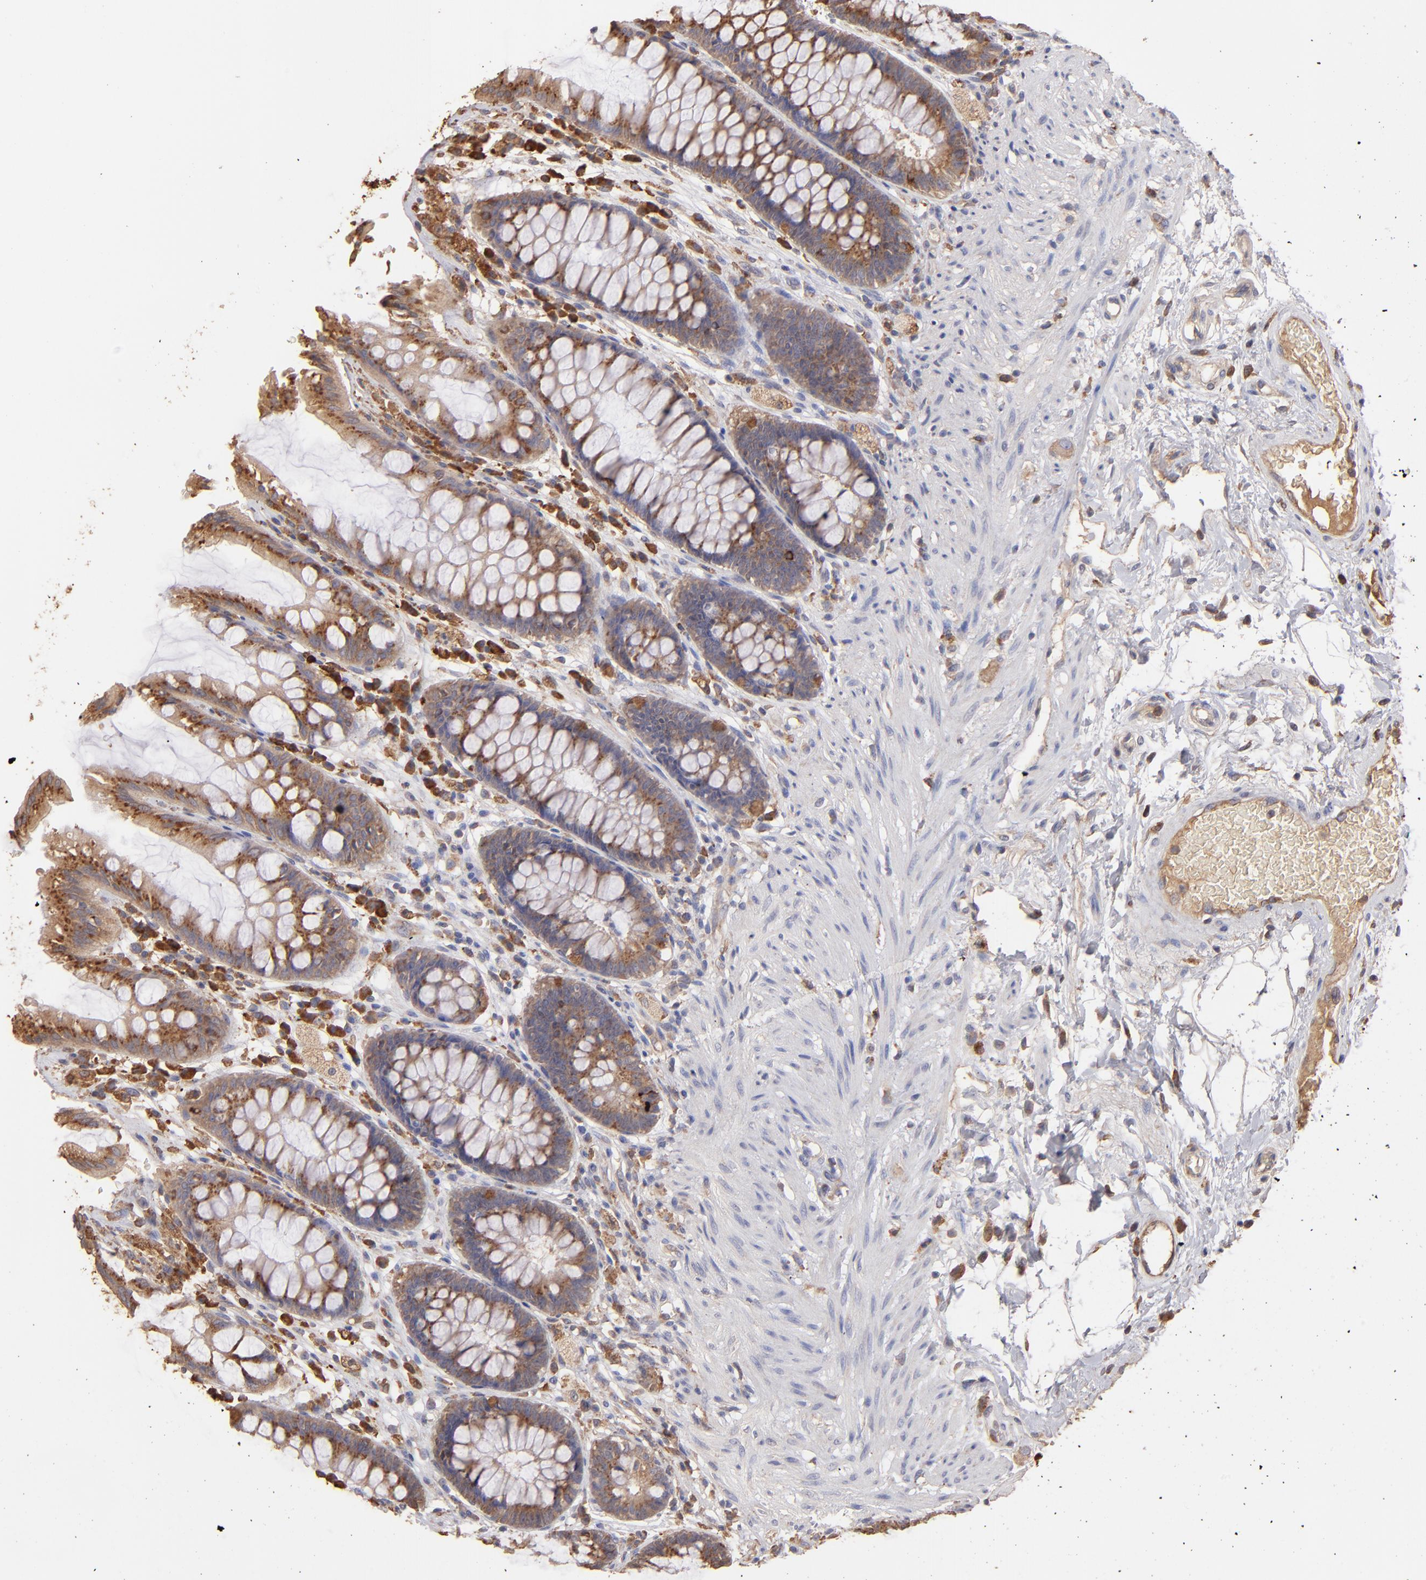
{"staining": {"intensity": "moderate", "quantity": ">75%", "location": "cytoplasmic/membranous"}, "tissue": "rectum", "cell_type": "Glandular cells", "image_type": "normal", "snomed": [{"axis": "morphology", "description": "Normal tissue, NOS"}, {"axis": "topography", "description": "Rectum"}], "caption": "Immunohistochemistry (IHC) histopathology image of normal human rectum stained for a protein (brown), which shows medium levels of moderate cytoplasmic/membranous positivity in about >75% of glandular cells.", "gene": "NFKBIE", "patient": {"sex": "female", "age": 46}}